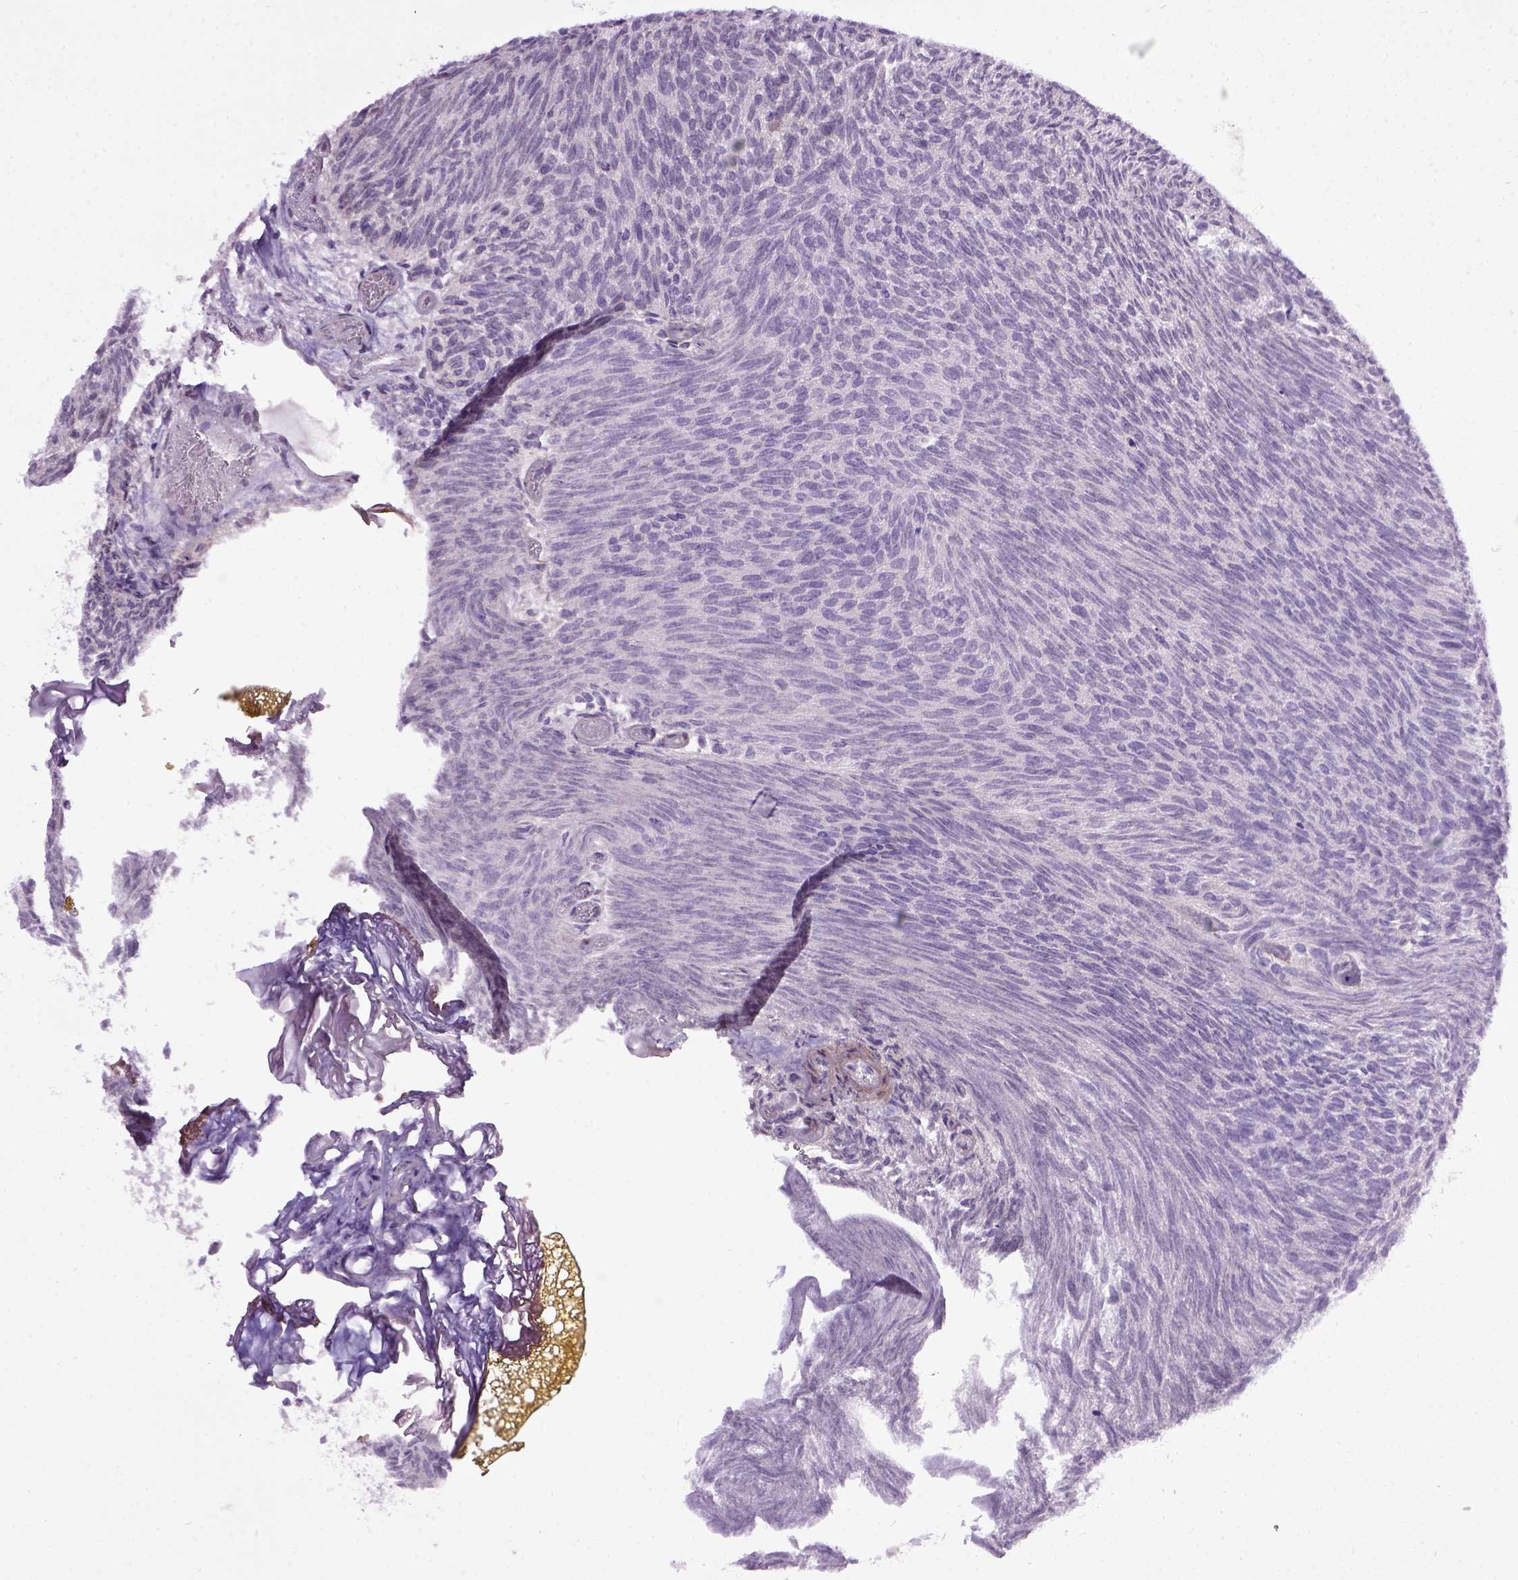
{"staining": {"intensity": "negative", "quantity": "none", "location": "none"}, "tissue": "urothelial cancer", "cell_type": "Tumor cells", "image_type": "cancer", "snomed": [{"axis": "morphology", "description": "Urothelial carcinoma, Low grade"}, {"axis": "topography", "description": "Urinary bladder"}], "caption": "DAB (3,3'-diaminobenzidine) immunohistochemical staining of urothelial cancer reveals no significant positivity in tumor cells.", "gene": "RAB43", "patient": {"sex": "male", "age": 77}}